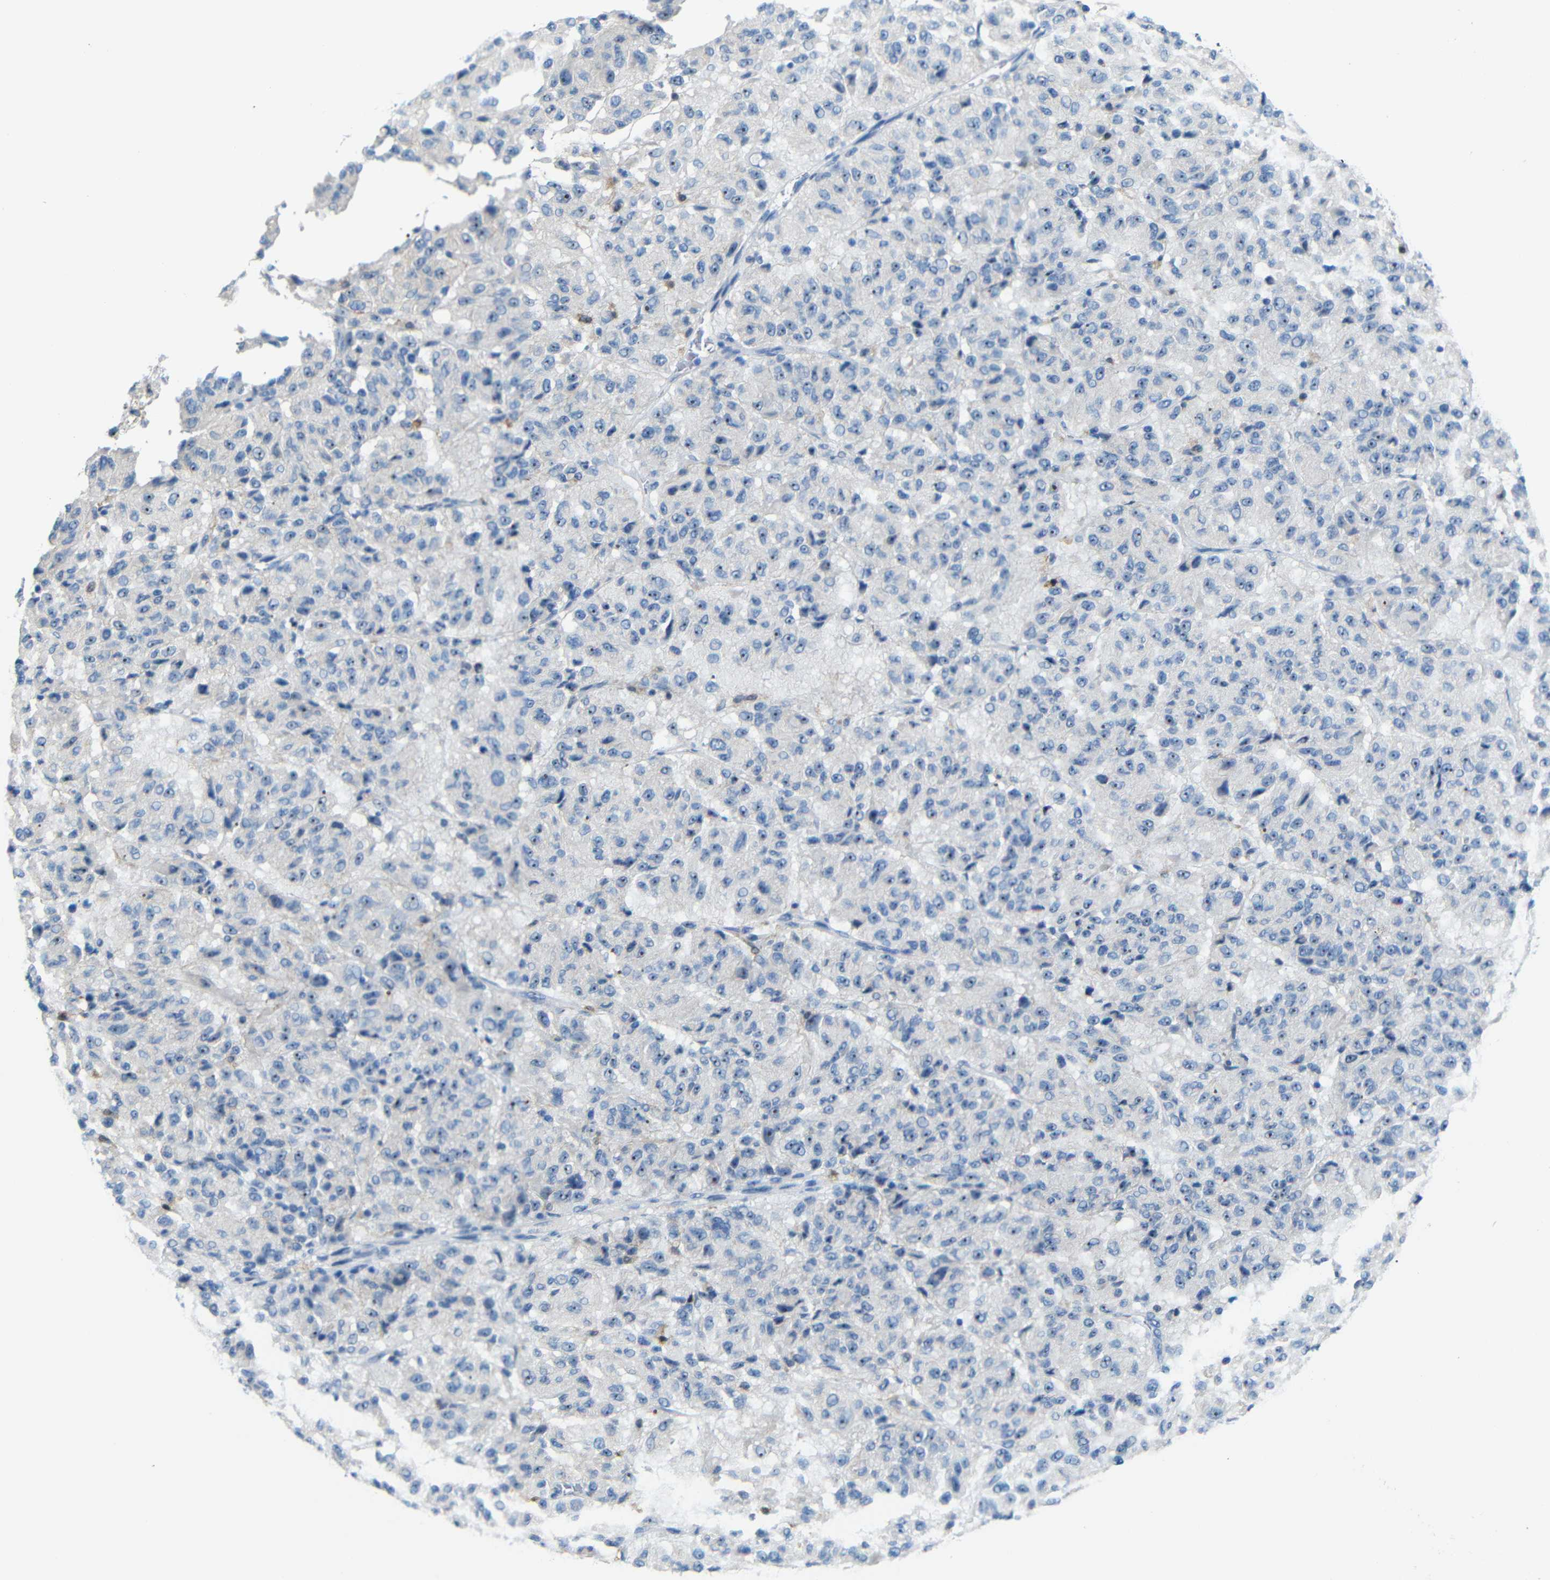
{"staining": {"intensity": "moderate", "quantity": "25%-75%", "location": "nuclear"}, "tissue": "melanoma", "cell_type": "Tumor cells", "image_type": "cancer", "snomed": [{"axis": "morphology", "description": "Malignant melanoma, Metastatic site"}, {"axis": "topography", "description": "Lung"}], "caption": "A micrograph of human malignant melanoma (metastatic site) stained for a protein reveals moderate nuclear brown staining in tumor cells. The protein of interest is stained brown, and the nuclei are stained in blue (DAB IHC with brightfield microscopy, high magnification).", "gene": "C1orf210", "patient": {"sex": "male", "age": 64}}